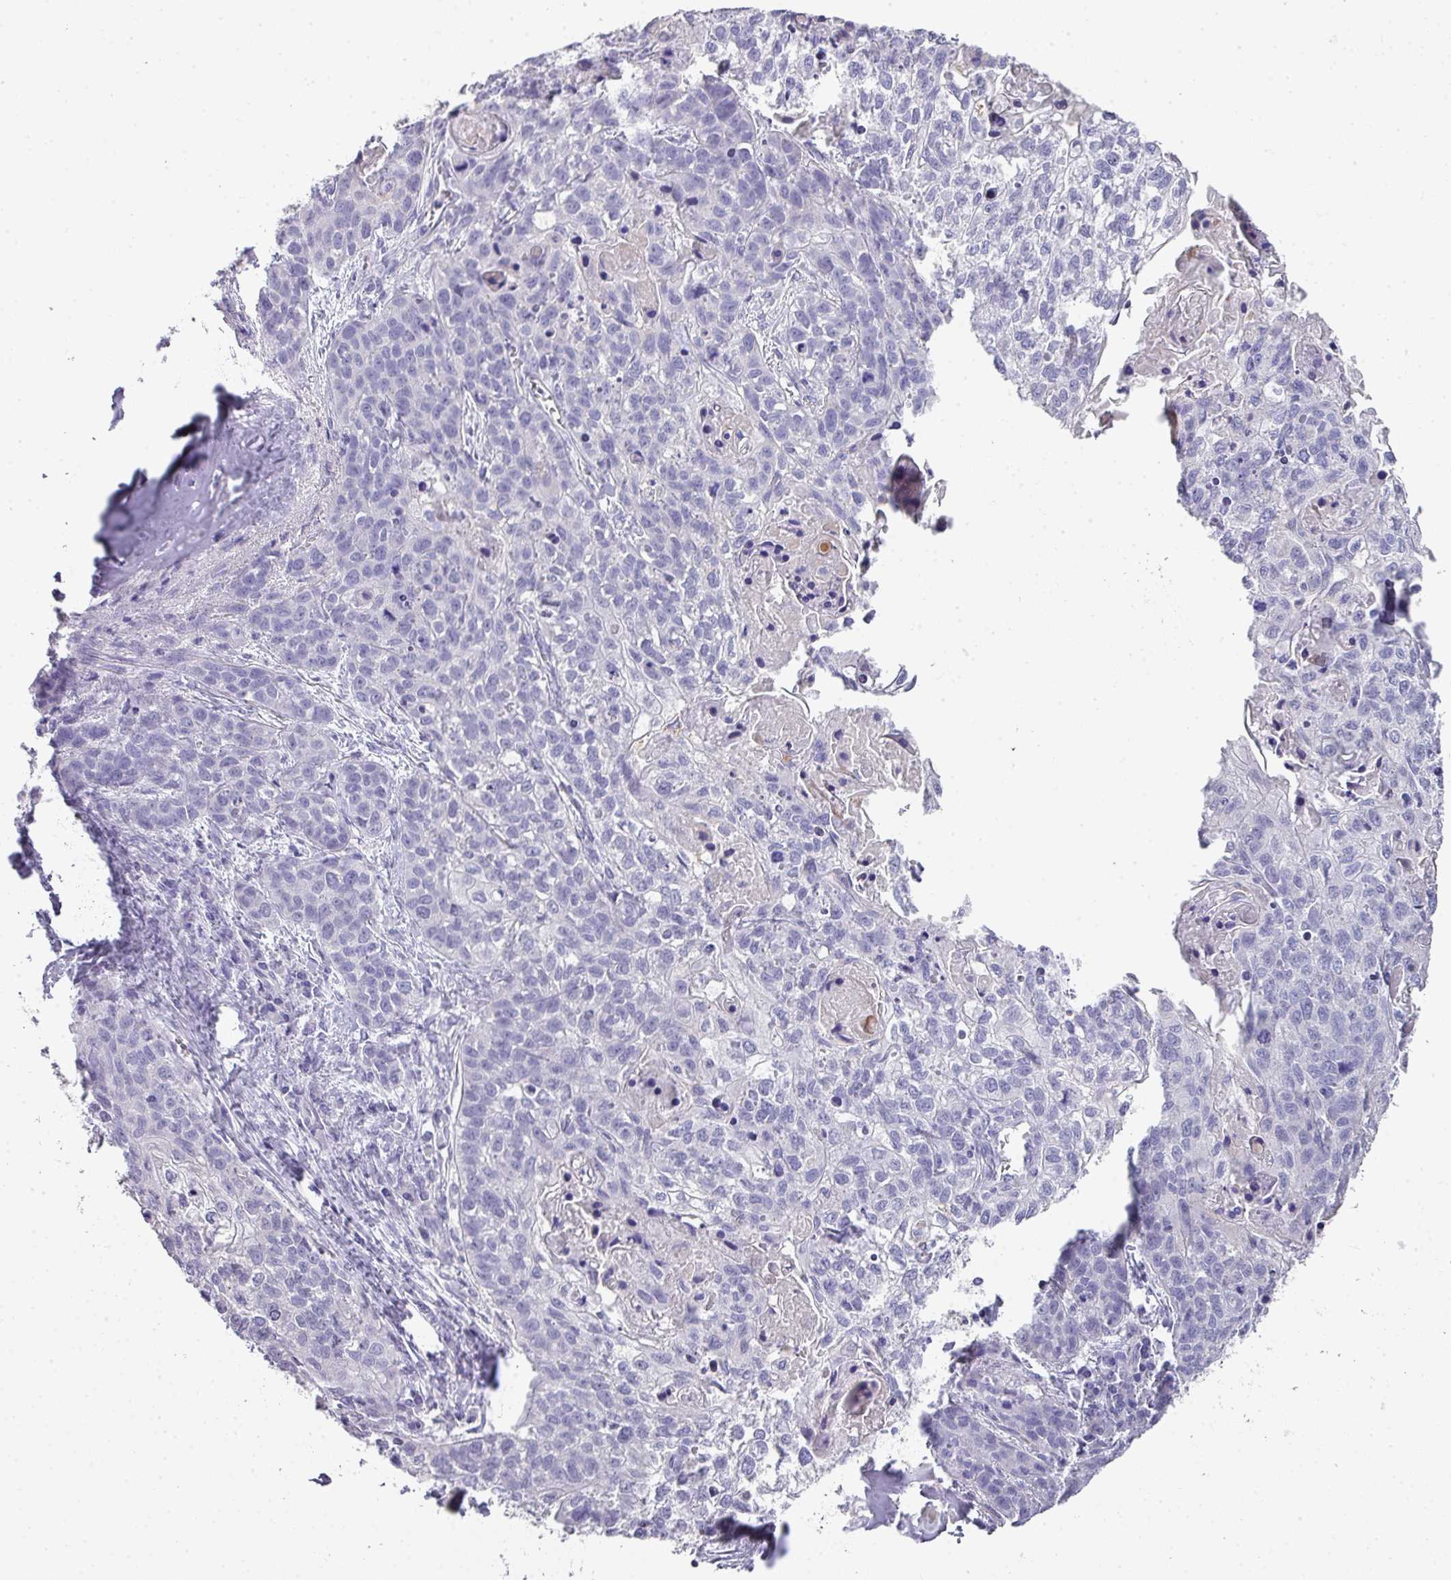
{"staining": {"intensity": "negative", "quantity": "none", "location": "none"}, "tissue": "lung cancer", "cell_type": "Tumor cells", "image_type": "cancer", "snomed": [{"axis": "morphology", "description": "Squamous cell carcinoma, NOS"}, {"axis": "topography", "description": "Lung"}], "caption": "High power microscopy histopathology image of an immunohistochemistry (IHC) photomicrograph of lung squamous cell carcinoma, revealing no significant staining in tumor cells.", "gene": "GLI4", "patient": {"sex": "male", "age": 74}}